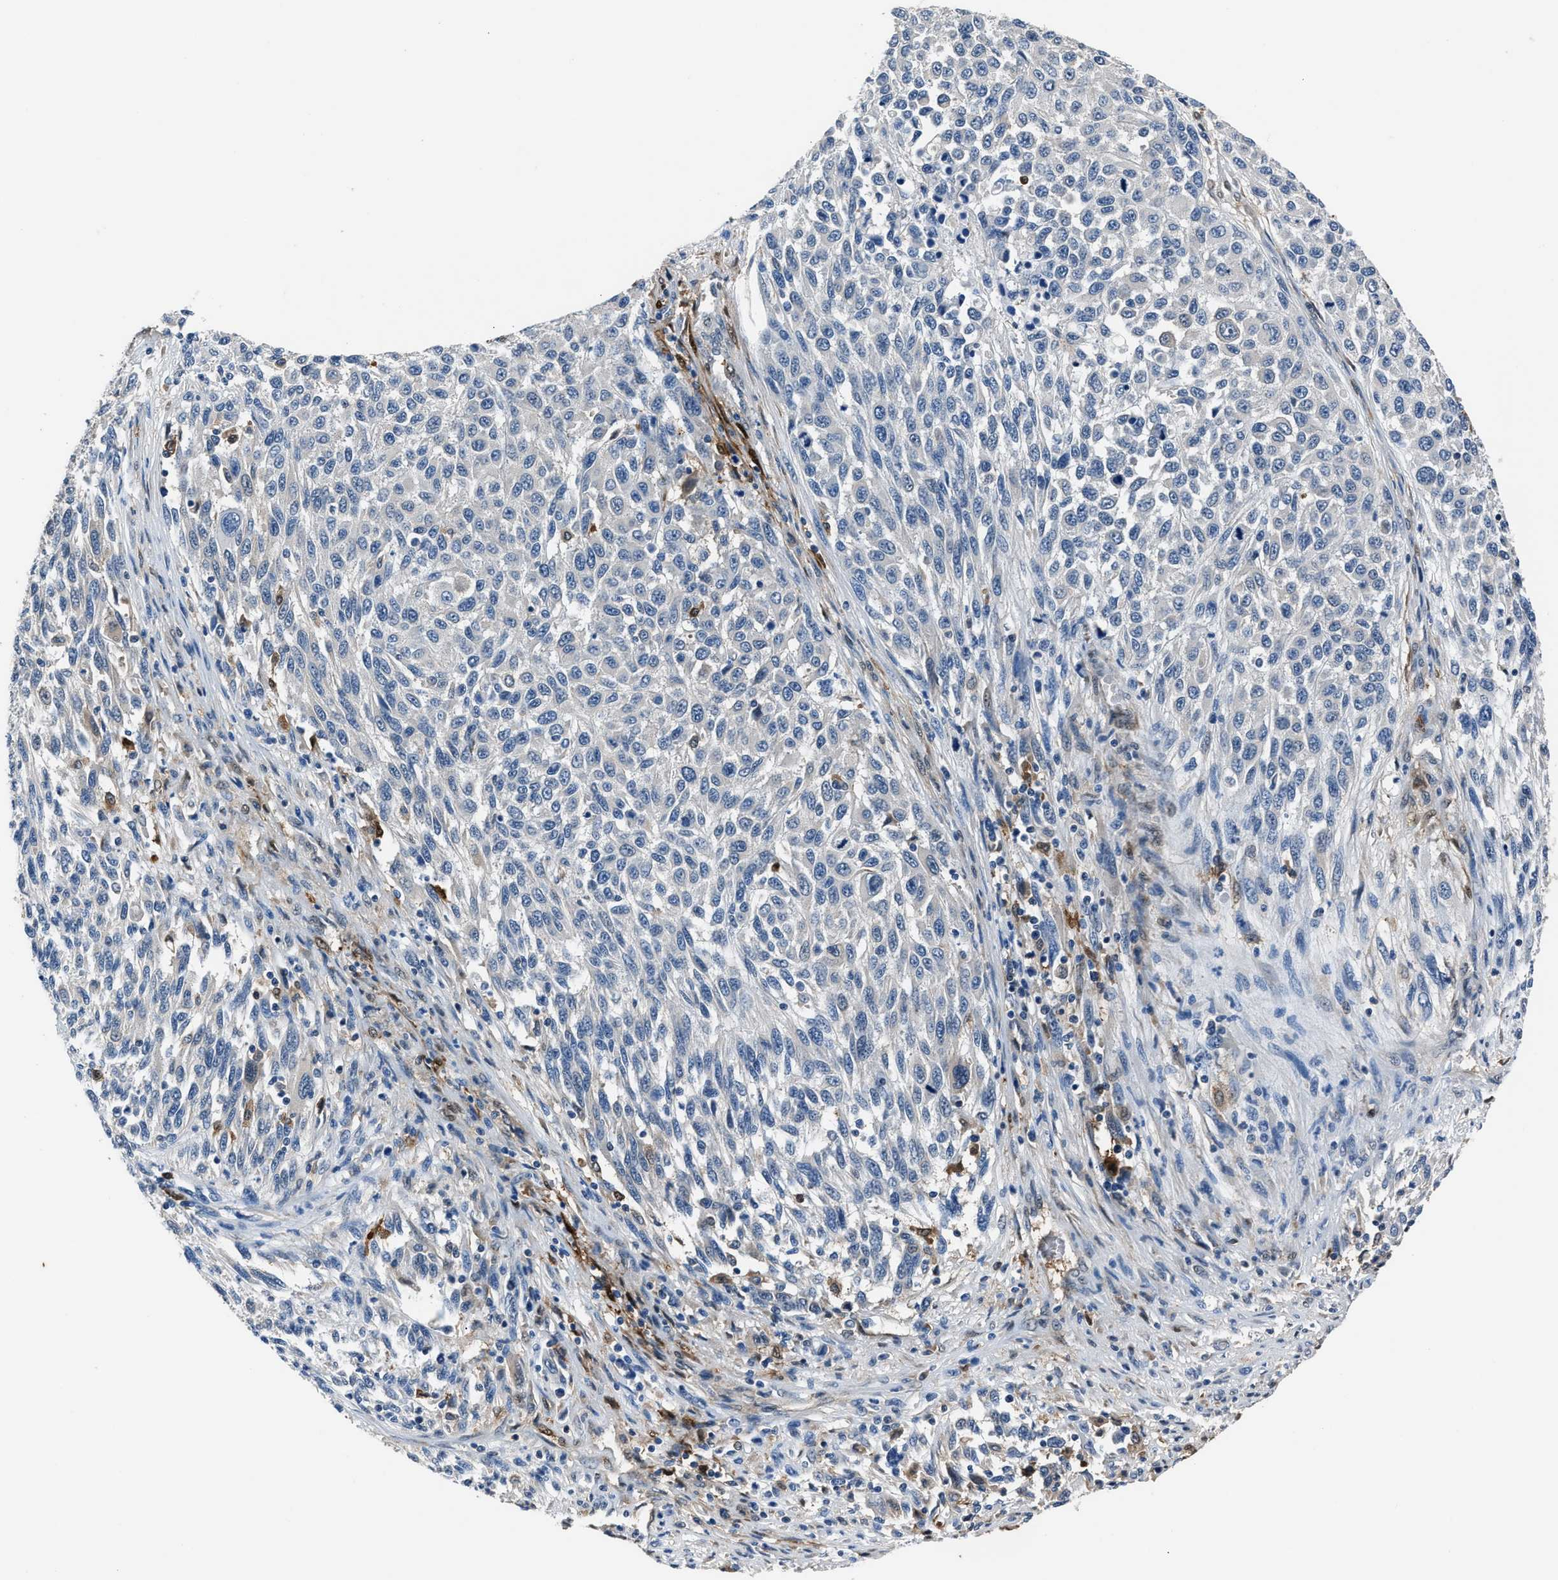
{"staining": {"intensity": "negative", "quantity": "none", "location": "none"}, "tissue": "melanoma", "cell_type": "Tumor cells", "image_type": "cancer", "snomed": [{"axis": "morphology", "description": "Malignant melanoma, Metastatic site"}, {"axis": "topography", "description": "Lymph node"}], "caption": "DAB (3,3'-diaminobenzidine) immunohistochemical staining of human melanoma displays no significant positivity in tumor cells.", "gene": "PPA1", "patient": {"sex": "male", "age": 61}}